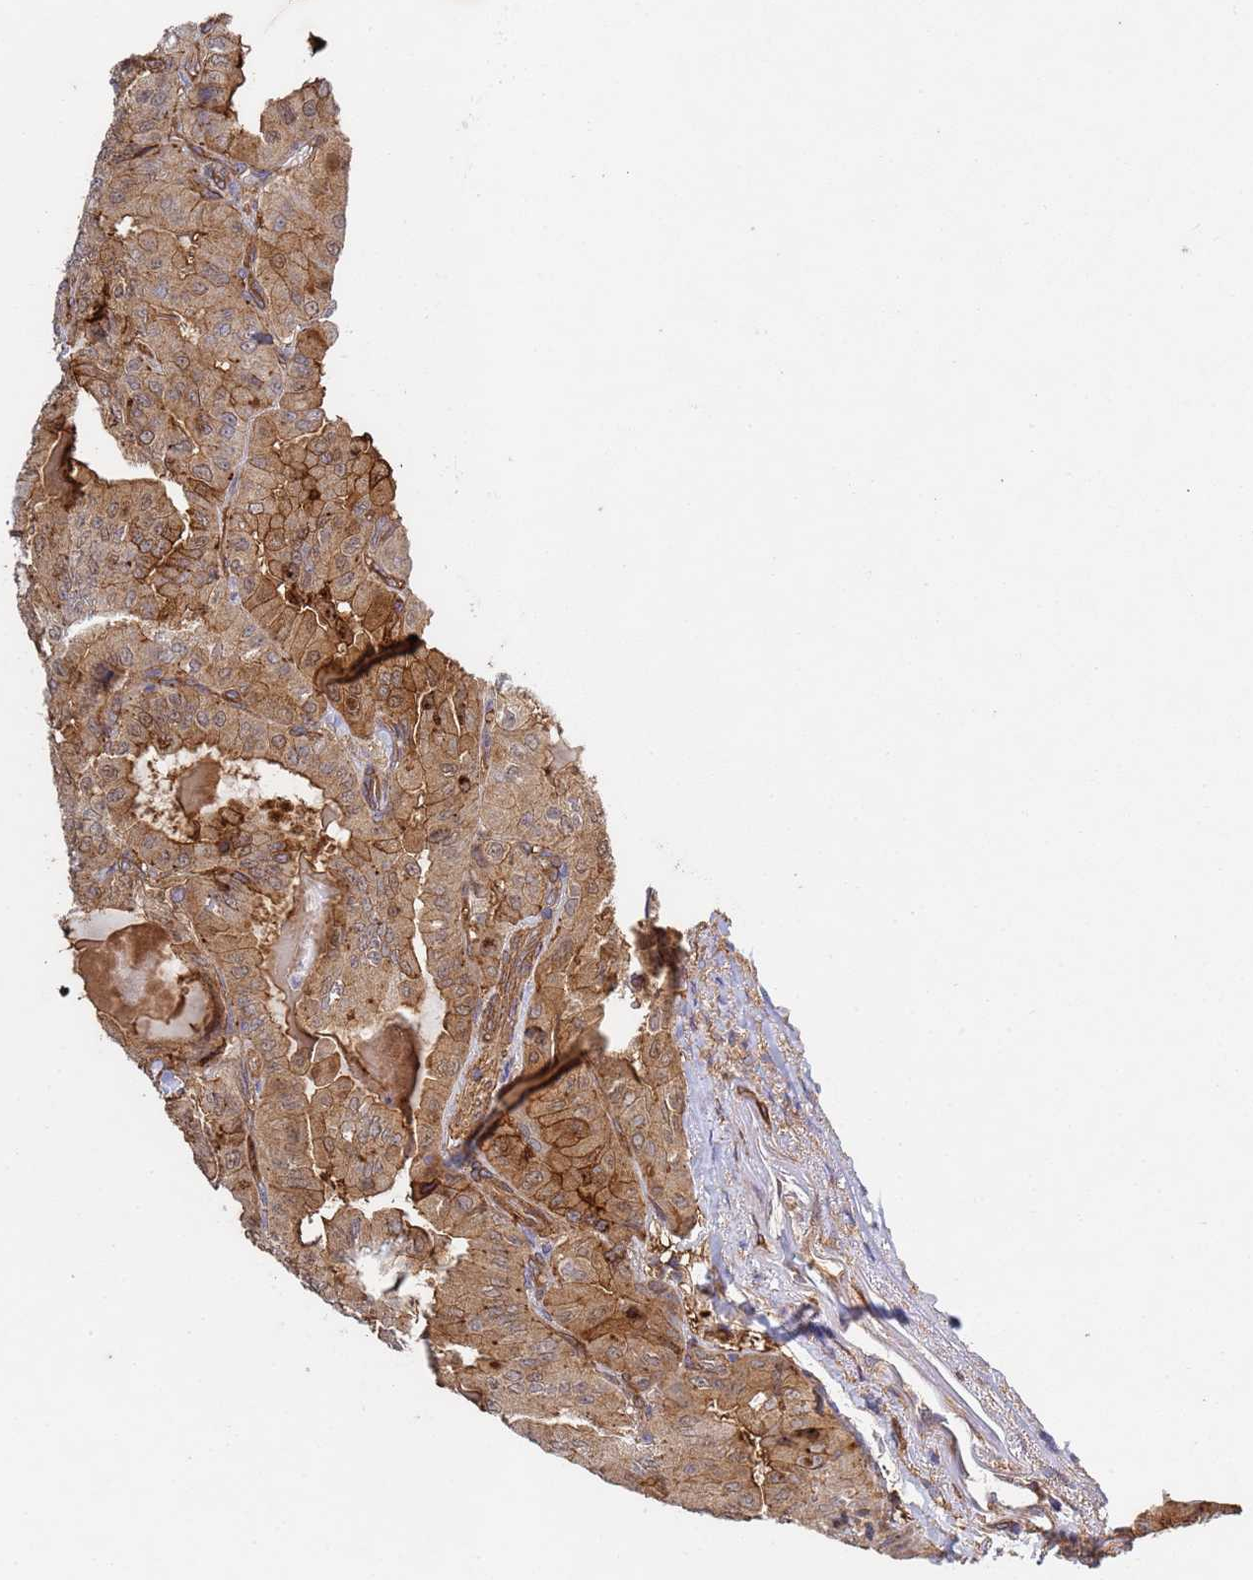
{"staining": {"intensity": "moderate", "quantity": ">75%", "location": "cytoplasmic/membranous"}, "tissue": "thyroid cancer", "cell_type": "Tumor cells", "image_type": "cancer", "snomed": [{"axis": "morphology", "description": "Papillary adenocarcinoma, NOS"}, {"axis": "topography", "description": "Thyroid gland"}], "caption": "Papillary adenocarcinoma (thyroid) stained with a brown dye shows moderate cytoplasmic/membranous positive expression in approximately >75% of tumor cells.", "gene": "C8orf34", "patient": {"sex": "female", "age": 68}}